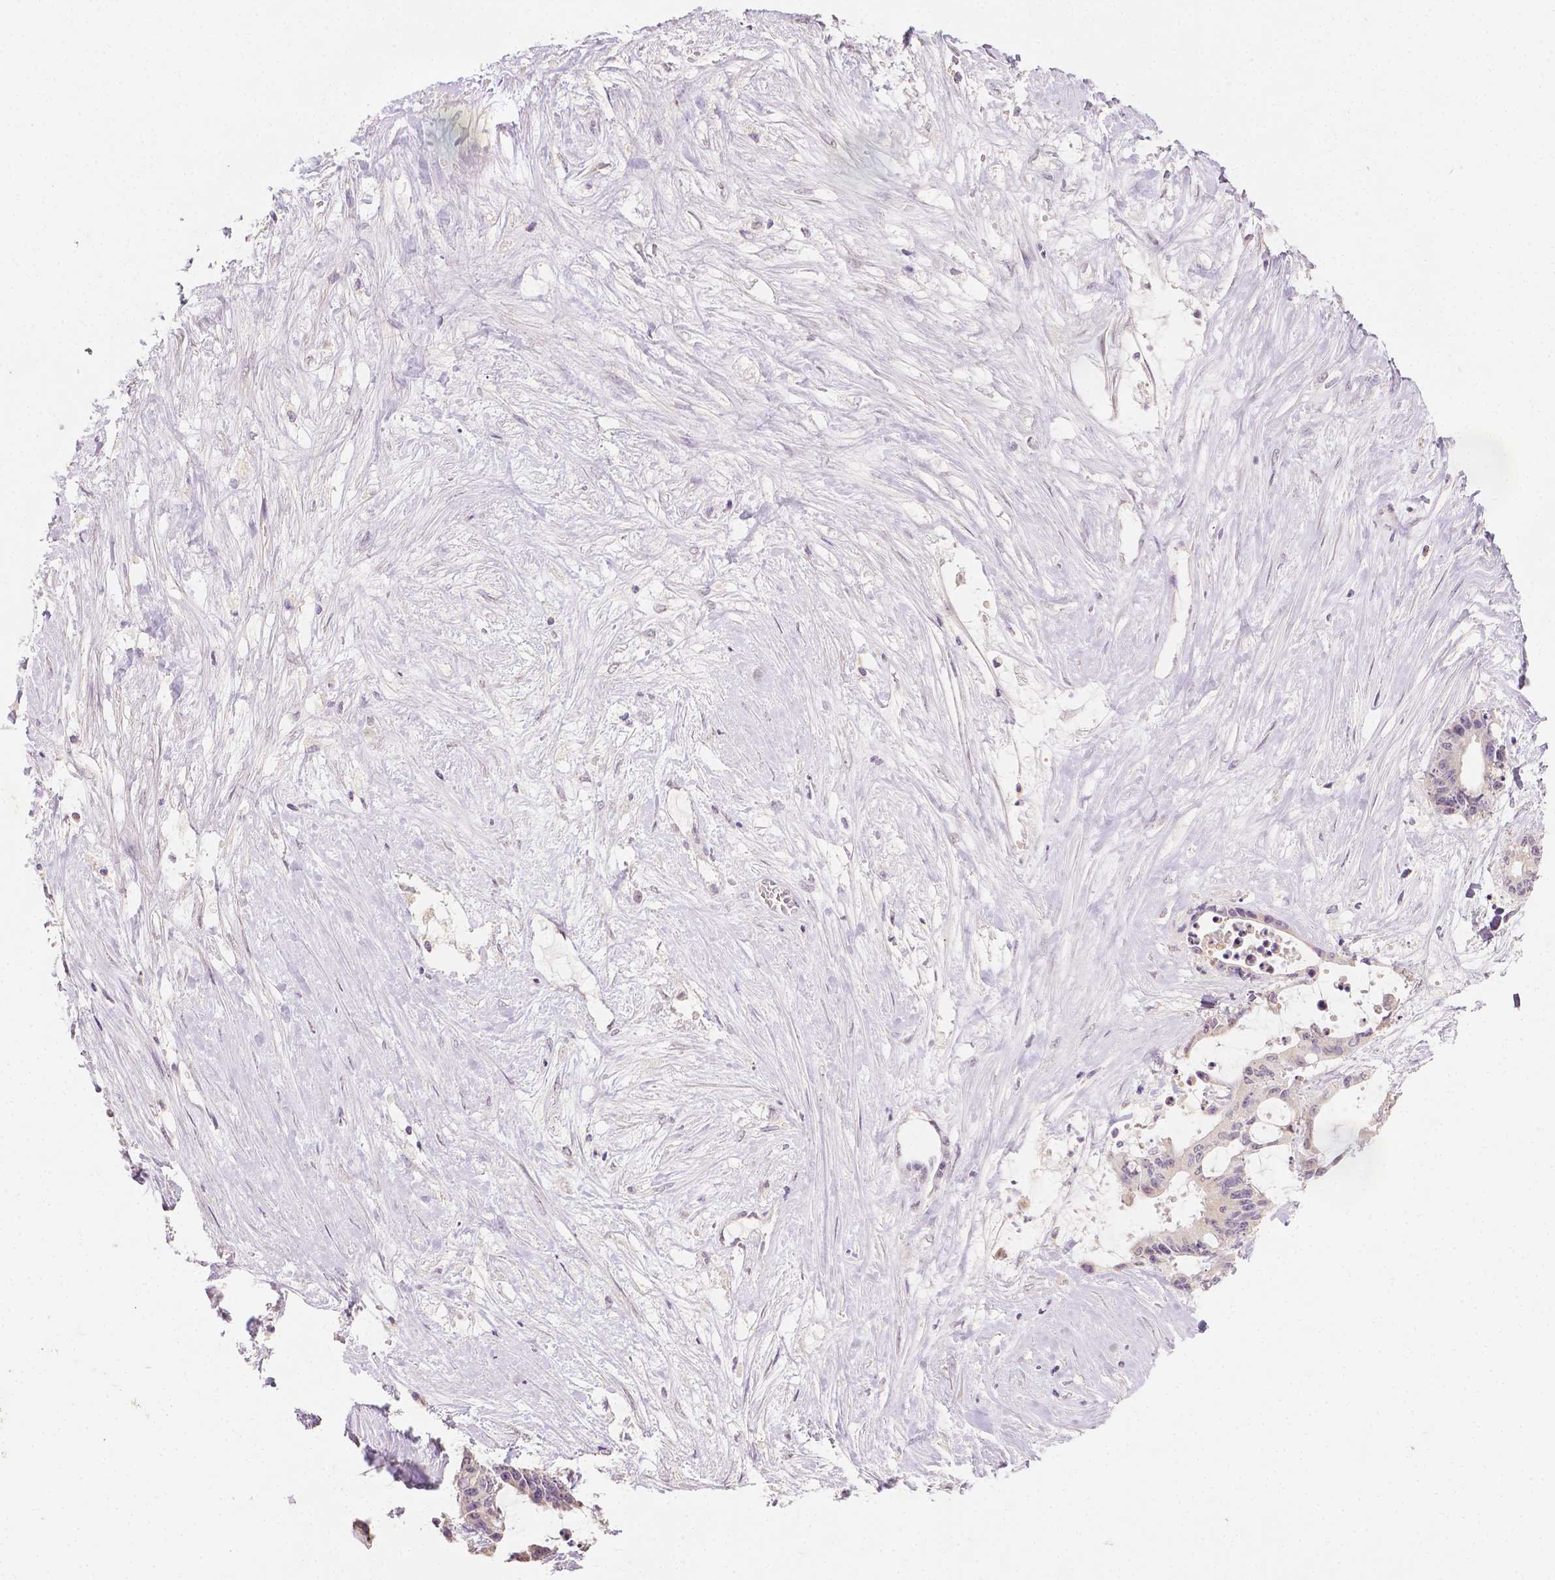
{"staining": {"intensity": "weak", "quantity": ">75%", "location": "cytoplasmic/membranous"}, "tissue": "liver cancer", "cell_type": "Tumor cells", "image_type": "cancer", "snomed": [{"axis": "morphology", "description": "Normal tissue, NOS"}, {"axis": "morphology", "description": "Cholangiocarcinoma"}, {"axis": "topography", "description": "Liver"}, {"axis": "topography", "description": "Peripheral nerve tissue"}], "caption": "Cholangiocarcinoma (liver) stained with a protein marker displays weak staining in tumor cells.", "gene": "TGM1", "patient": {"sex": "female", "age": 73}}